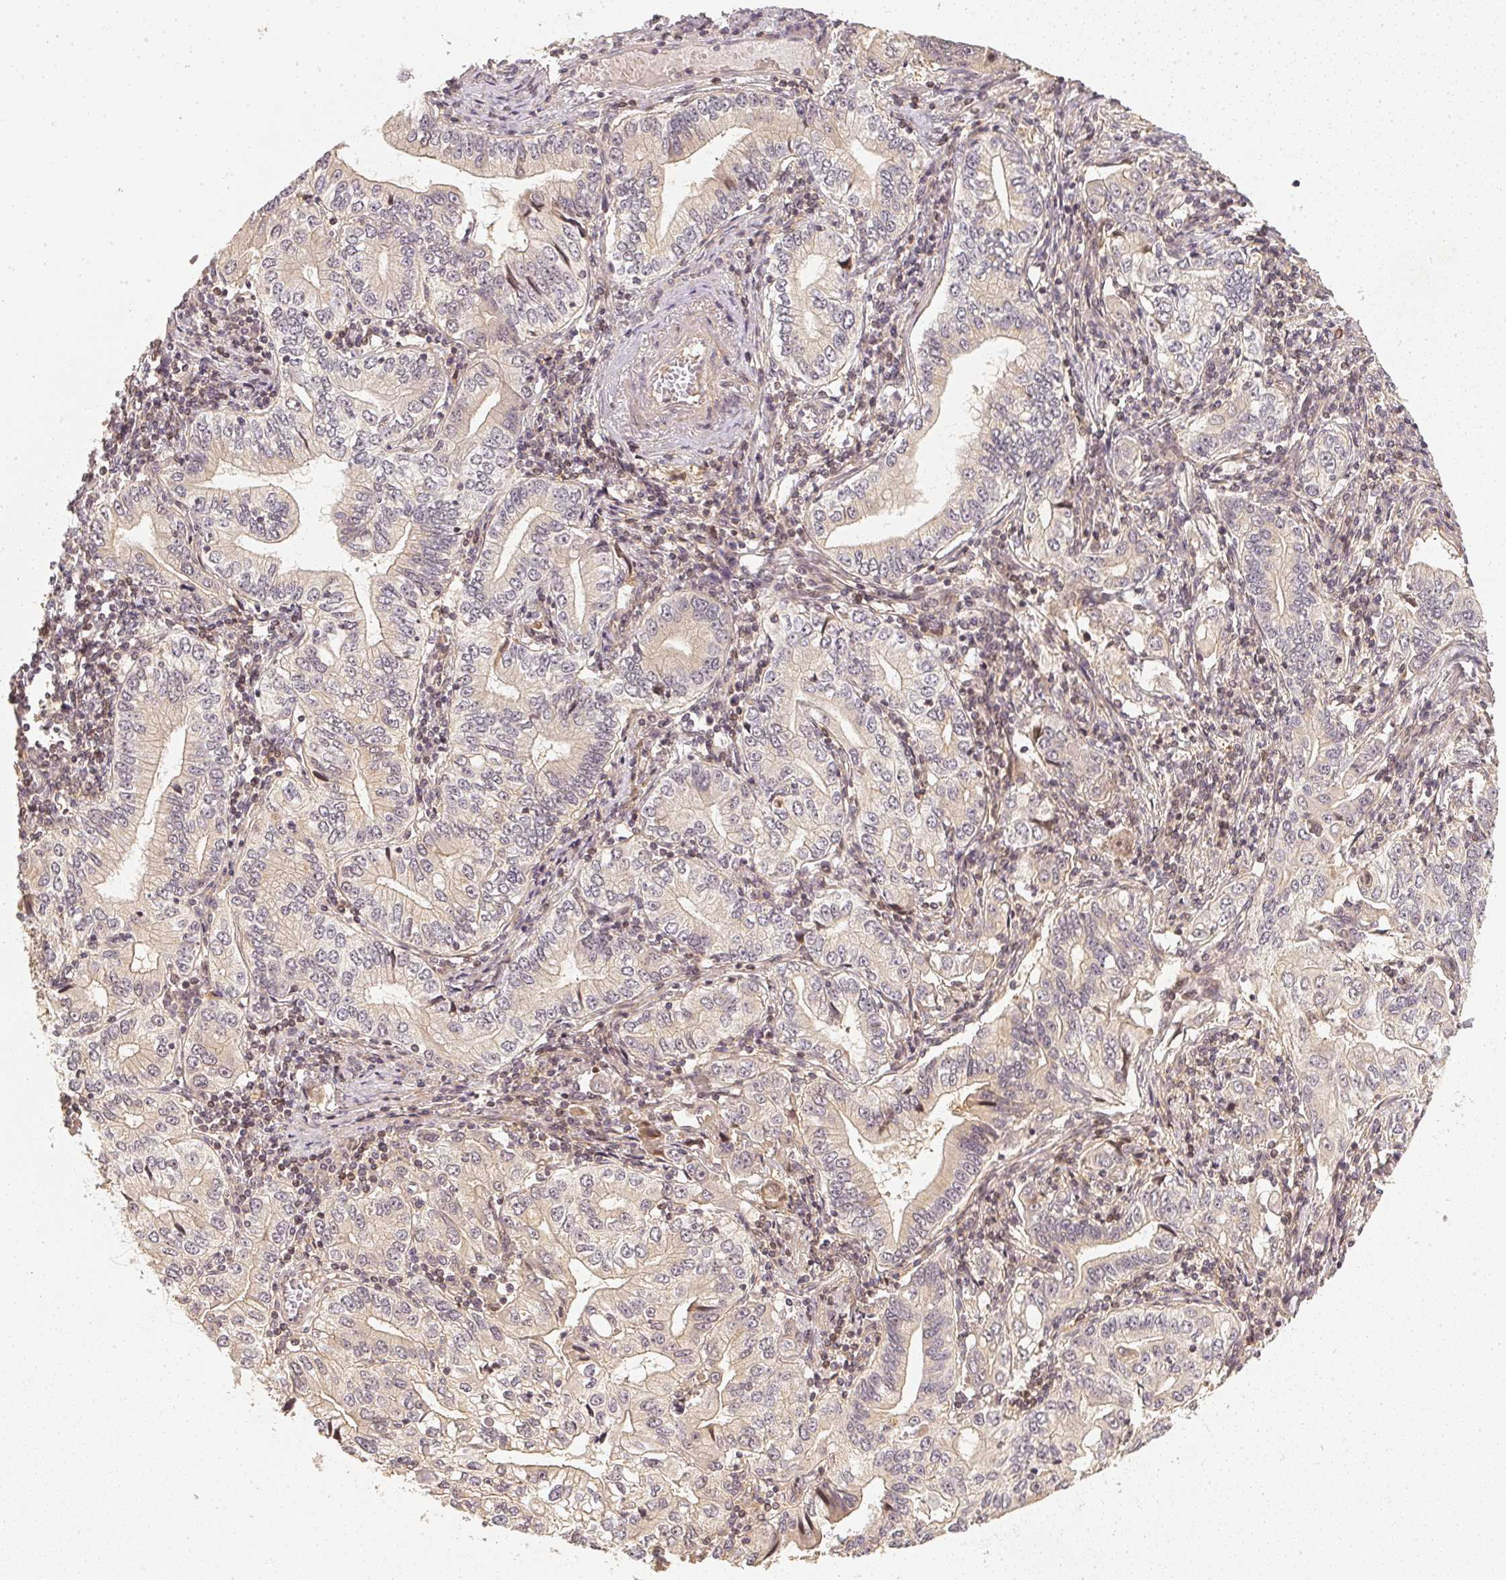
{"staining": {"intensity": "negative", "quantity": "none", "location": "none"}, "tissue": "stomach cancer", "cell_type": "Tumor cells", "image_type": "cancer", "snomed": [{"axis": "morphology", "description": "Adenocarcinoma, NOS"}, {"axis": "topography", "description": "Stomach, lower"}], "caption": "Protein analysis of stomach cancer displays no significant positivity in tumor cells.", "gene": "SERPINE1", "patient": {"sex": "female", "age": 72}}